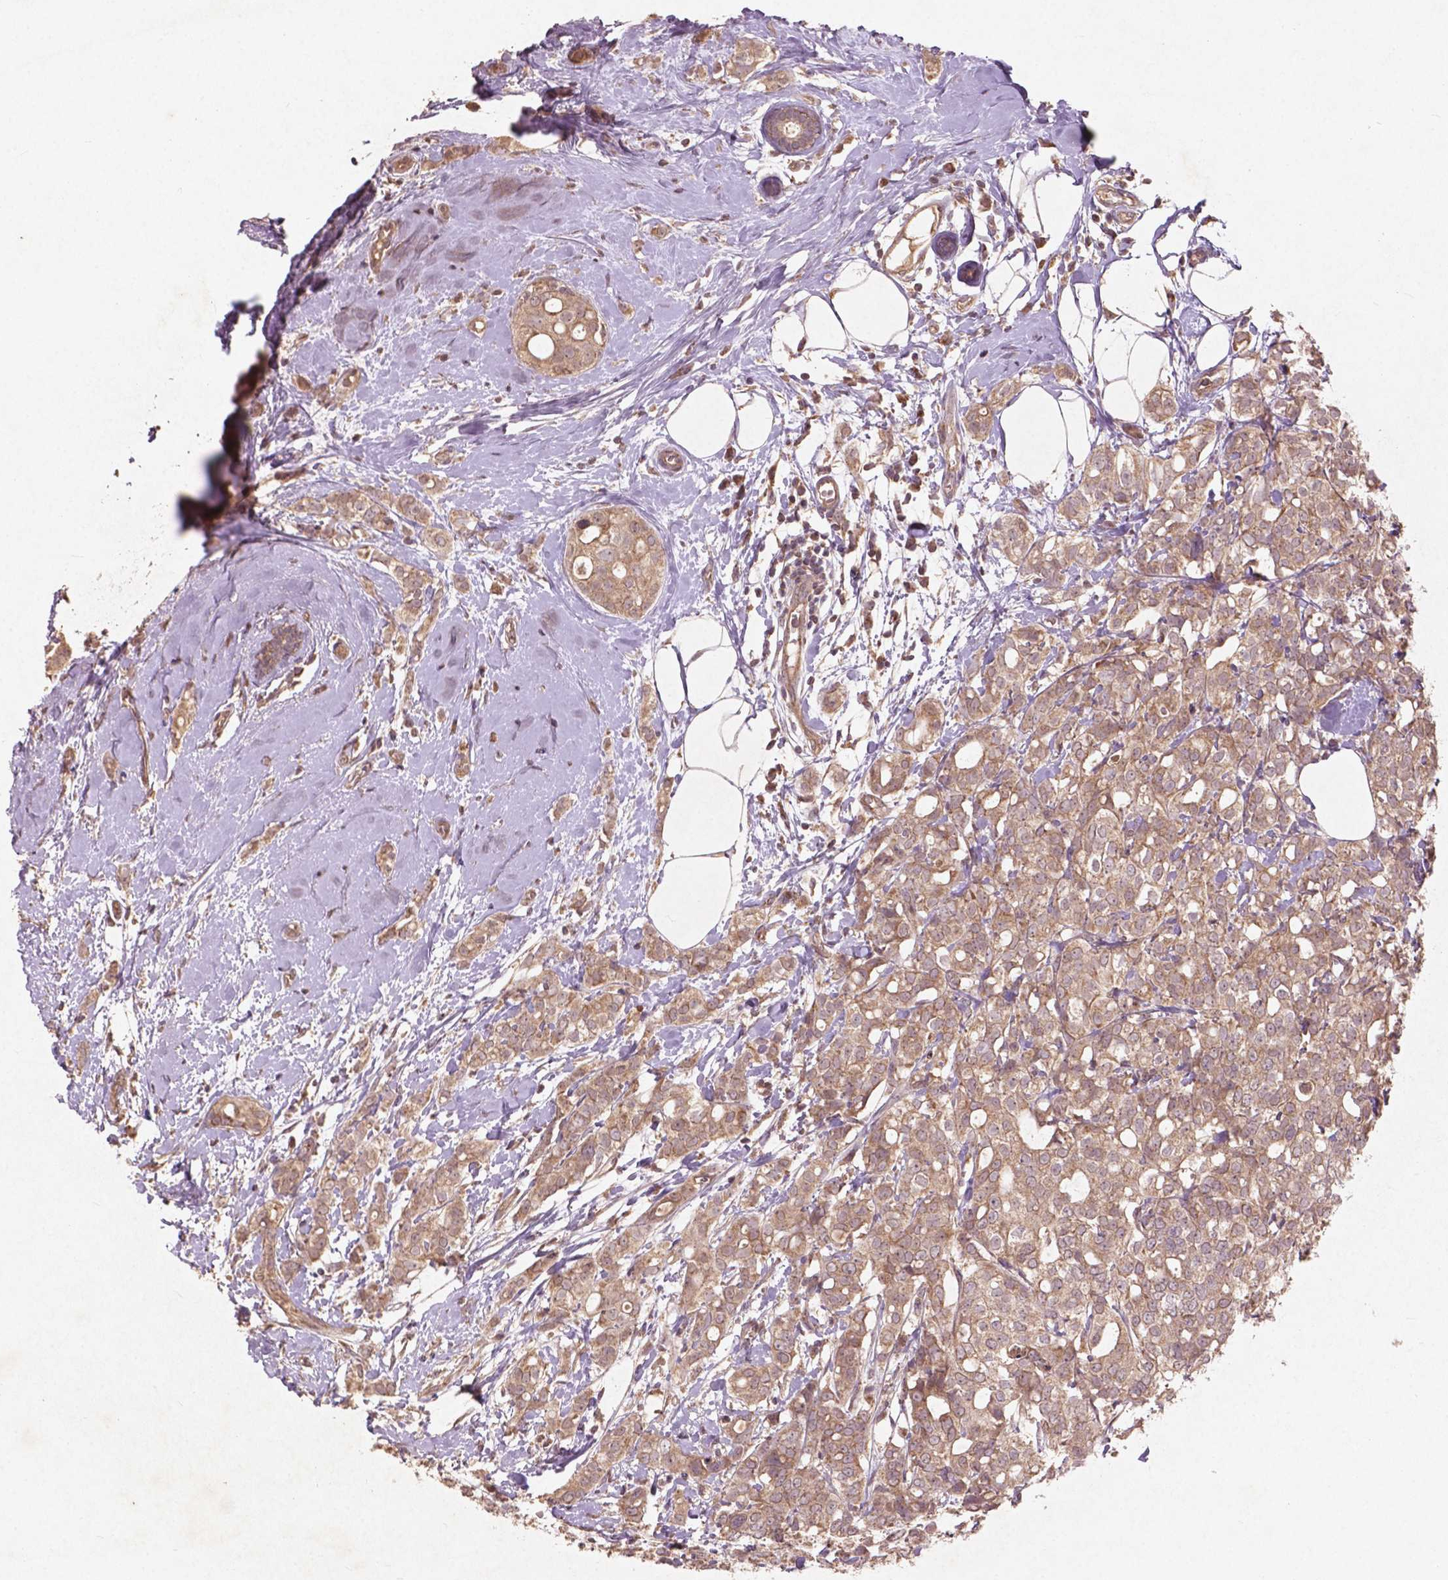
{"staining": {"intensity": "weak", "quantity": ">75%", "location": "cytoplasmic/membranous"}, "tissue": "breast cancer", "cell_type": "Tumor cells", "image_type": "cancer", "snomed": [{"axis": "morphology", "description": "Duct carcinoma"}, {"axis": "topography", "description": "Breast"}], "caption": "Breast cancer (infiltrating ductal carcinoma) stained for a protein displays weak cytoplasmic/membranous positivity in tumor cells.", "gene": "ST6GALNAC5", "patient": {"sex": "female", "age": 40}}